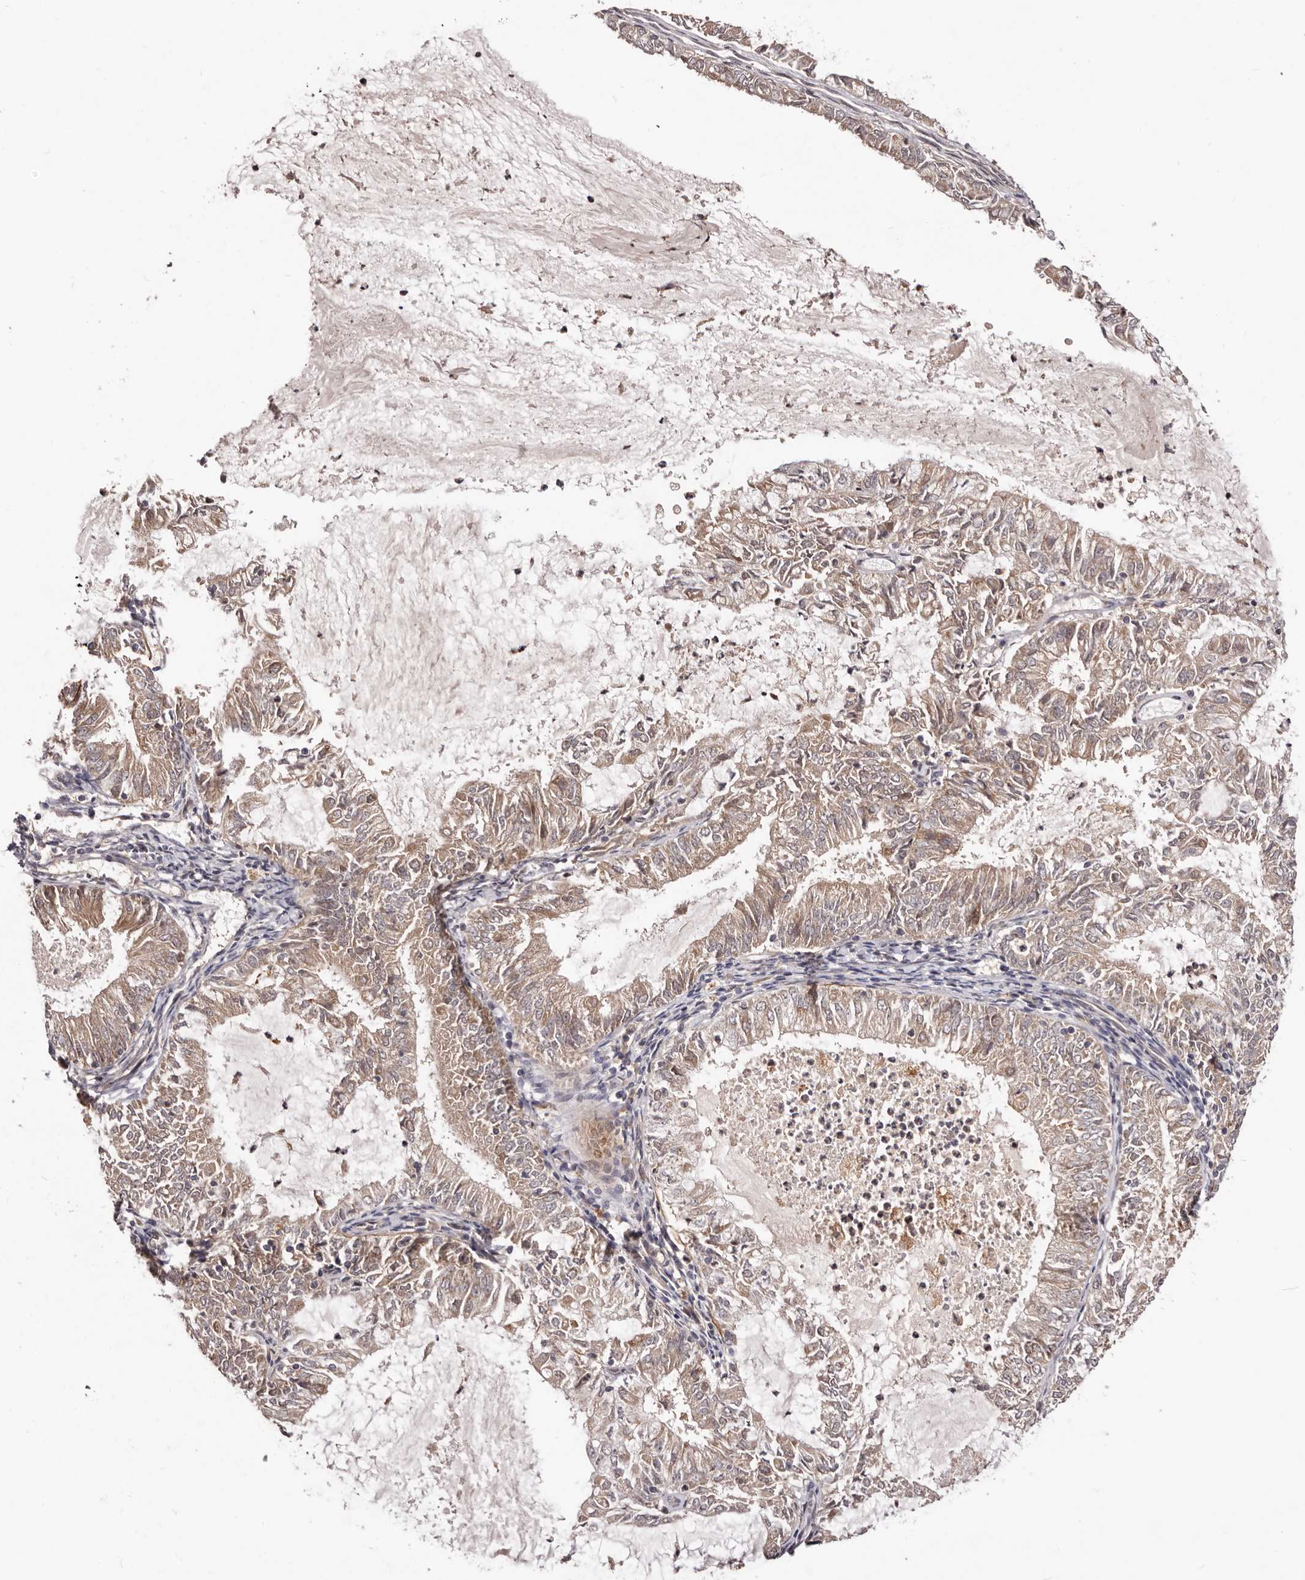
{"staining": {"intensity": "weak", "quantity": ">75%", "location": "cytoplasmic/membranous"}, "tissue": "endometrial cancer", "cell_type": "Tumor cells", "image_type": "cancer", "snomed": [{"axis": "morphology", "description": "Adenocarcinoma, NOS"}, {"axis": "topography", "description": "Endometrium"}], "caption": "Weak cytoplasmic/membranous expression is identified in about >75% of tumor cells in endometrial adenocarcinoma. The staining was performed using DAB, with brown indicating positive protein expression. Nuclei are stained blue with hematoxylin.", "gene": "MDP1", "patient": {"sex": "female", "age": 57}}